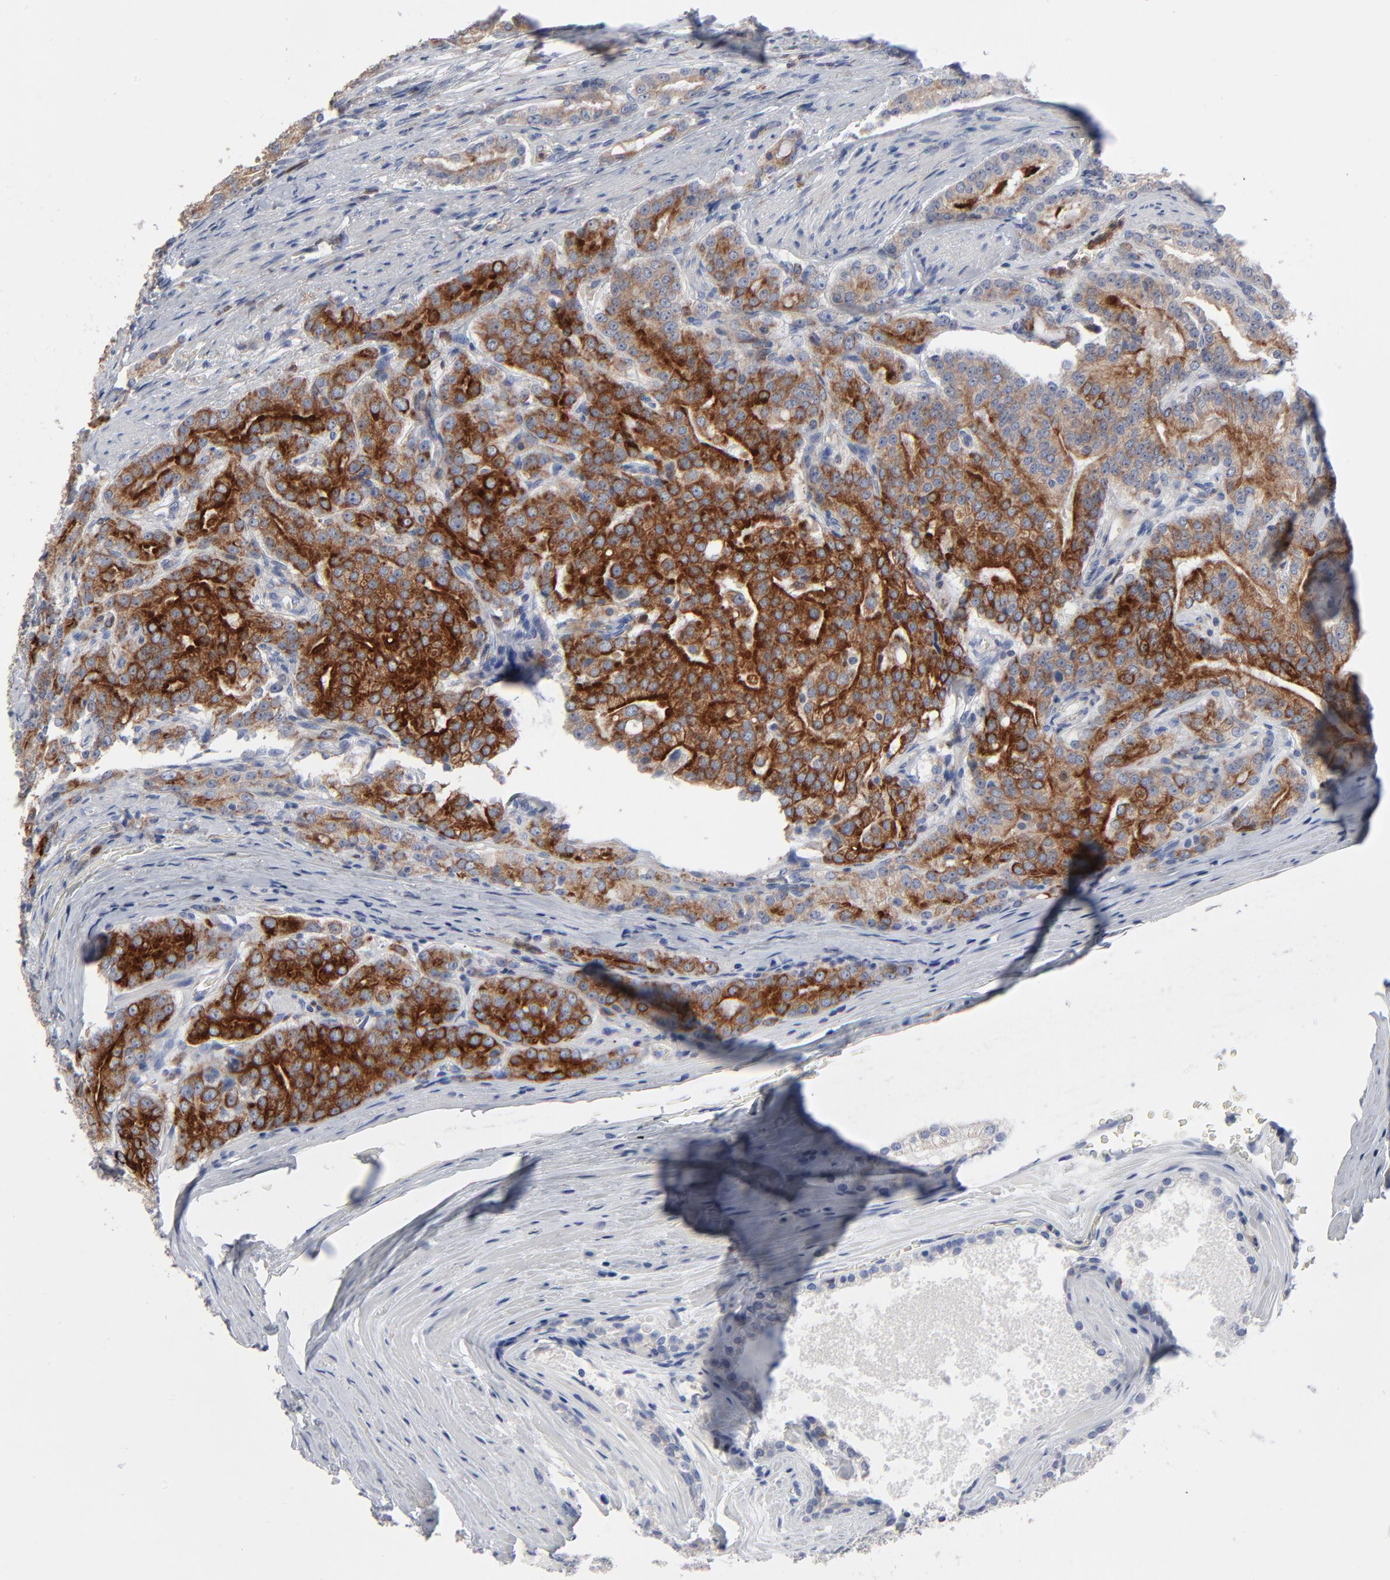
{"staining": {"intensity": "strong", "quantity": ">75%", "location": "cytoplasmic/membranous"}, "tissue": "prostate cancer", "cell_type": "Tumor cells", "image_type": "cancer", "snomed": [{"axis": "morphology", "description": "Adenocarcinoma, Medium grade"}, {"axis": "topography", "description": "Prostate"}], "caption": "DAB immunohistochemical staining of prostate cancer reveals strong cytoplasmic/membranous protein expression in about >75% of tumor cells. (Stains: DAB in brown, nuclei in blue, Microscopy: brightfield microscopy at high magnification).", "gene": "BID", "patient": {"sex": "male", "age": 72}}